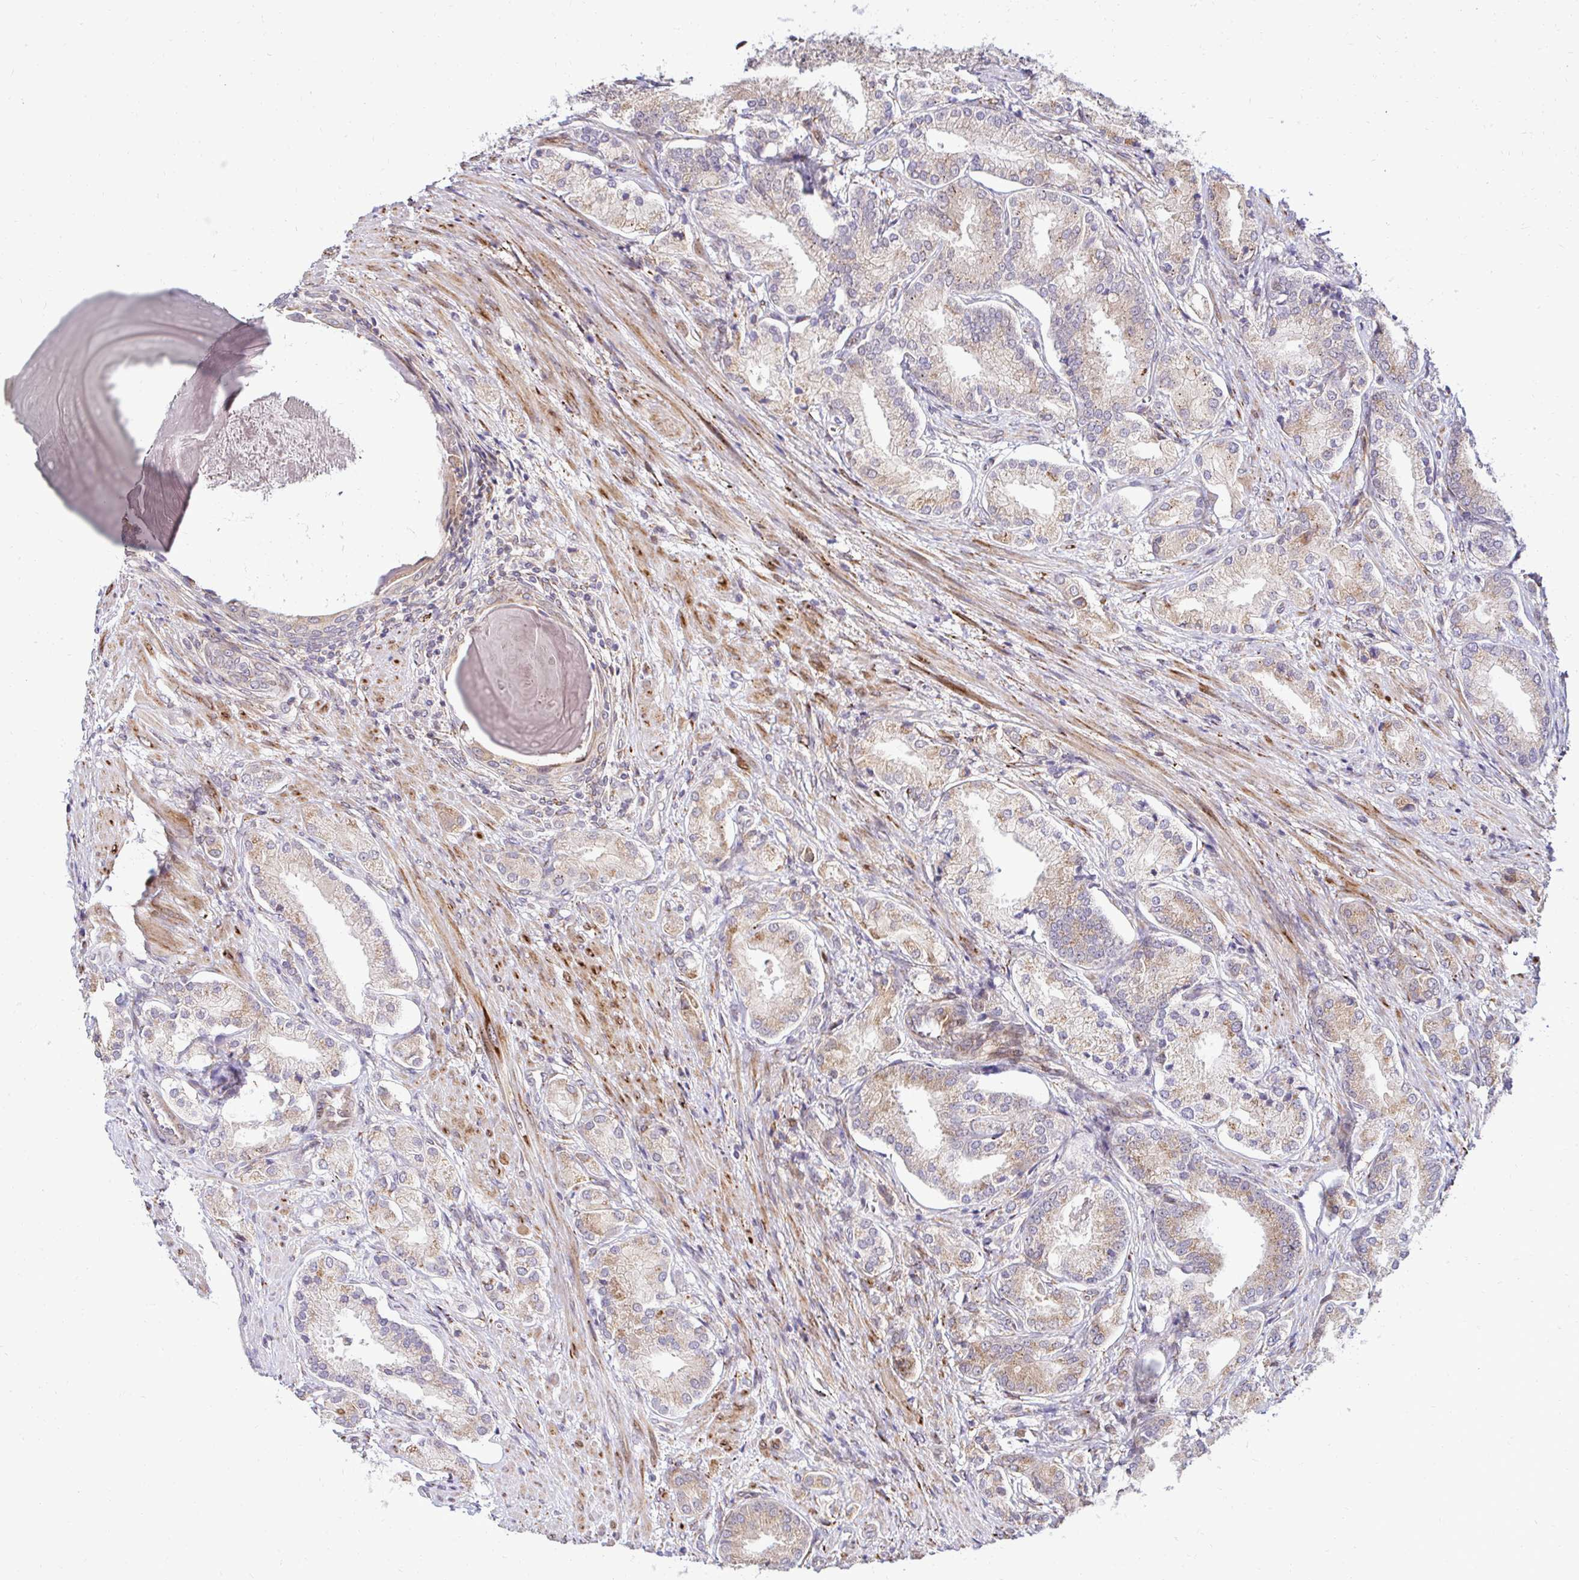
{"staining": {"intensity": "weak", "quantity": "25%-75%", "location": "cytoplasmic/membranous"}, "tissue": "prostate cancer", "cell_type": "Tumor cells", "image_type": "cancer", "snomed": [{"axis": "morphology", "description": "Adenocarcinoma, High grade"}, {"axis": "topography", "description": "Prostate and seminal vesicle, NOS"}], "caption": "This histopathology image demonstrates prostate cancer stained with immunohistochemistry (IHC) to label a protein in brown. The cytoplasmic/membranous of tumor cells show weak positivity for the protein. Nuclei are counter-stained blue.", "gene": "HPS1", "patient": {"sex": "male", "age": 61}}